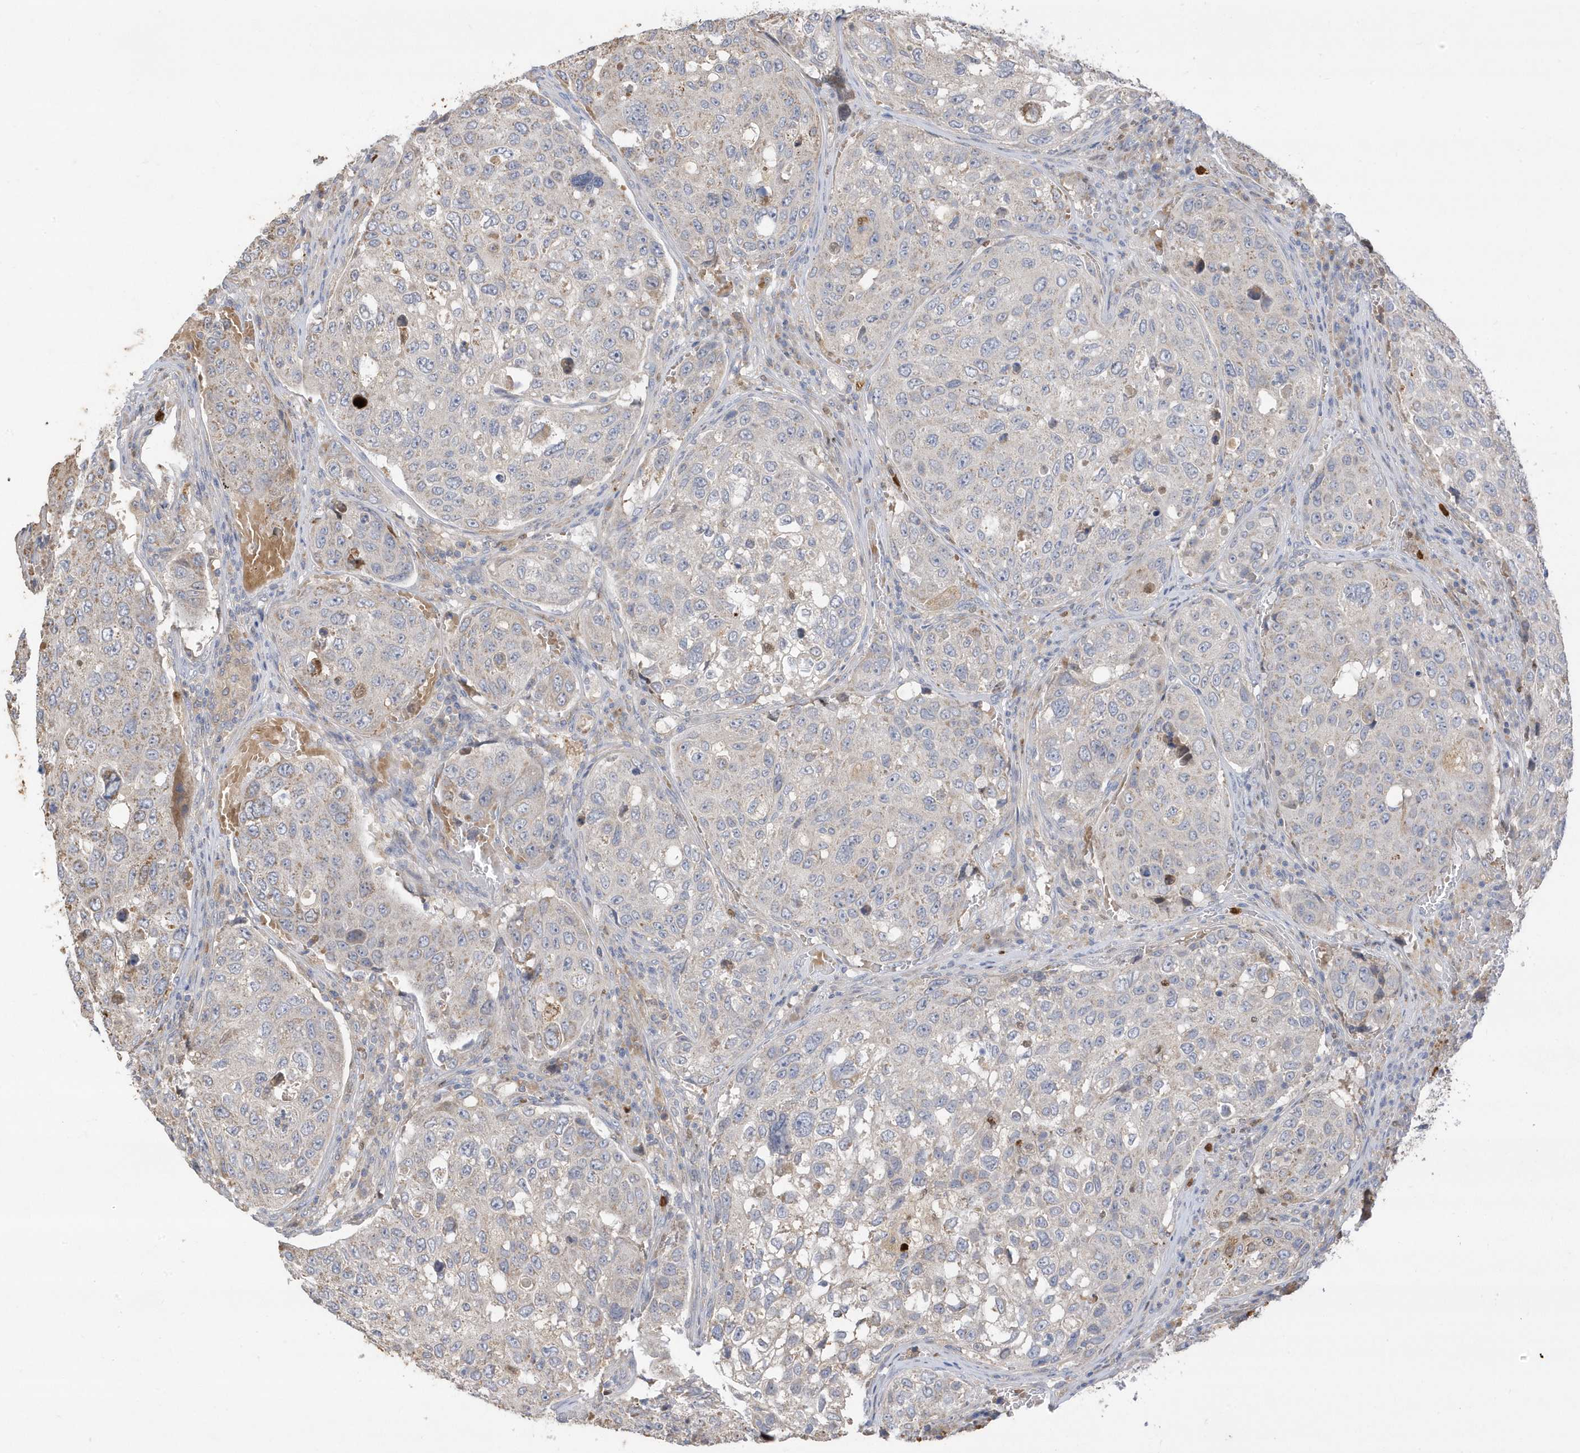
{"staining": {"intensity": "negative", "quantity": "none", "location": "none"}, "tissue": "urothelial cancer", "cell_type": "Tumor cells", "image_type": "cancer", "snomed": [{"axis": "morphology", "description": "Urothelial carcinoma, High grade"}, {"axis": "topography", "description": "Lymph node"}, {"axis": "topography", "description": "Urinary bladder"}], "caption": "Immunohistochemistry photomicrograph of urothelial cancer stained for a protein (brown), which exhibits no positivity in tumor cells.", "gene": "DPP9", "patient": {"sex": "male", "age": 51}}